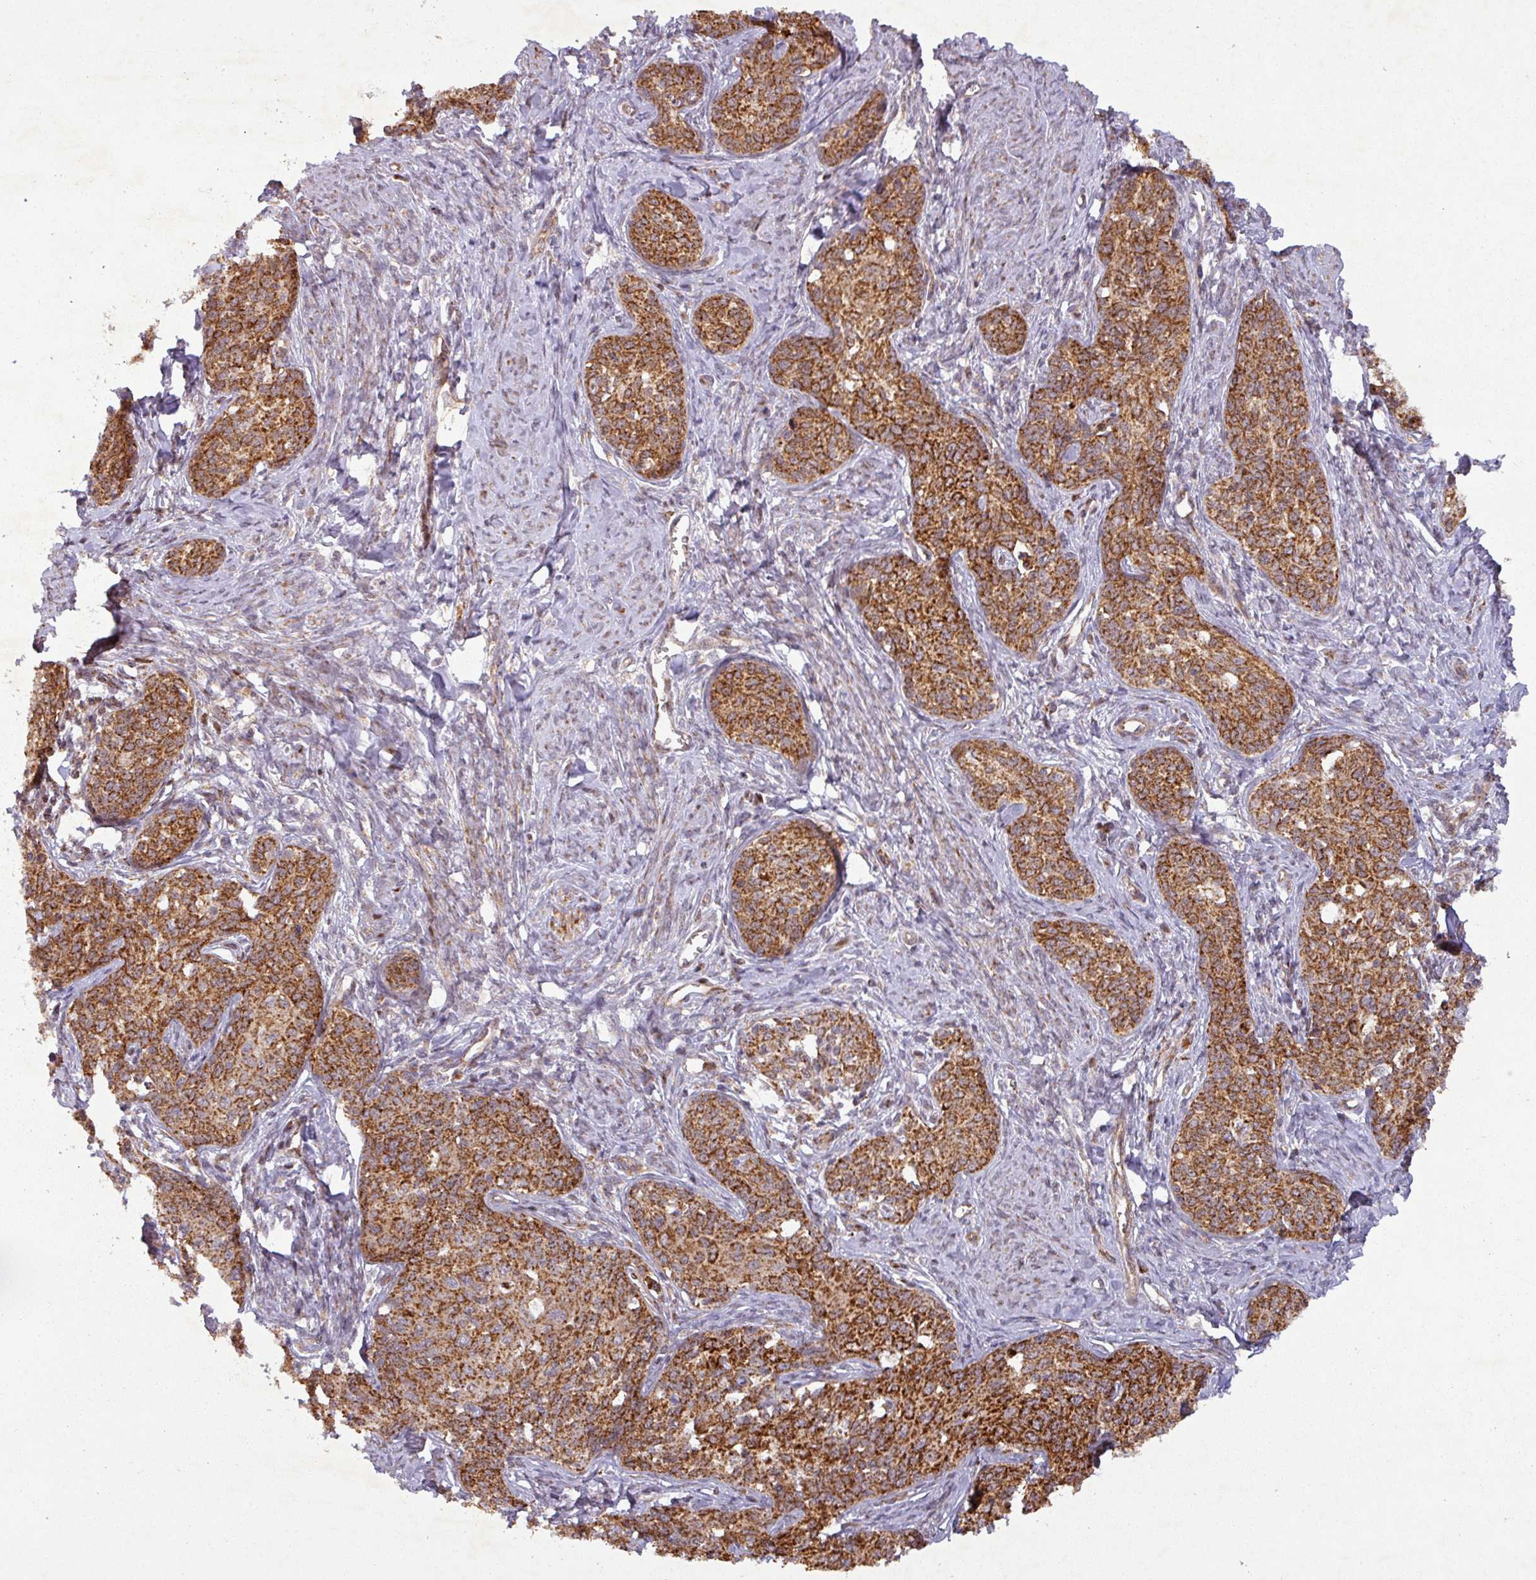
{"staining": {"intensity": "strong", "quantity": ">75%", "location": "cytoplasmic/membranous"}, "tissue": "cervical cancer", "cell_type": "Tumor cells", "image_type": "cancer", "snomed": [{"axis": "morphology", "description": "Squamous cell carcinoma, NOS"}, {"axis": "morphology", "description": "Adenocarcinoma, NOS"}, {"axis": "topography", "description": "Cervix"}], "caption": "Tumor cells show high levels of strong cytoplasmic/membranous expression in approximately >75% of cells in human cervical squamous cell carcinoma. The staining is performed using DAB brown chromogen to label protein expression. The nuclei are counter-stained blue using hematoxylin.", "gene": "GPD2", "patient": {"sex": "female", "age": 52}}